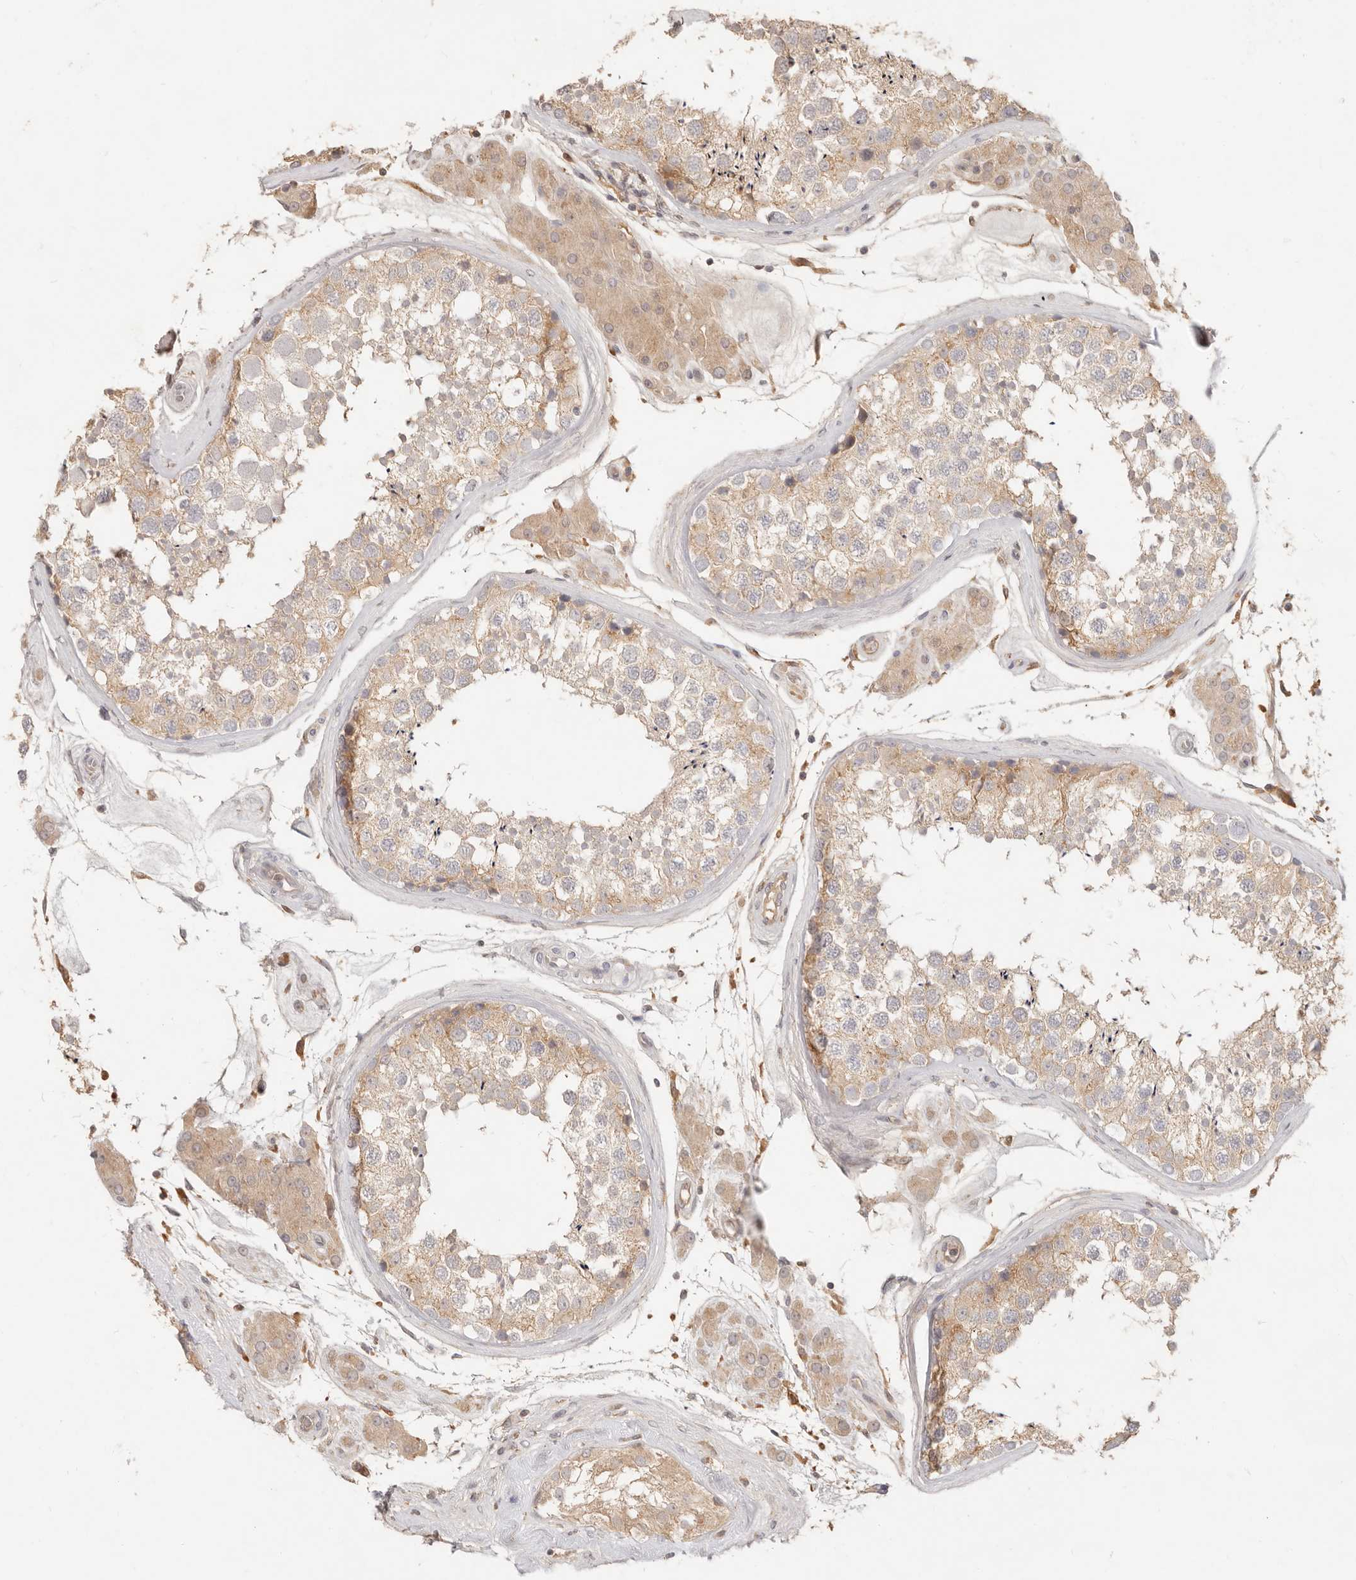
{"staining": {"intensity": "weak", "quantity": ">75%", "location": "cytoplasmic/membranous"}, "tissue": "testis", "cell_type": "Cells in seminiferous ducts", "image_type": "normal", "snomed": [{"axis": "morphology", "description": "Normal tissue, NOS"}, {"axis": "topography", "description": "Testis"}], "caption": "Immunohistochemical staining of unremarkable human testis demonstrates low levels of weak cytoplasmic/membranous positivity in about >75% of cells in seminiferous ducts.", "gene": "NECAP2", "patient": {"sex": "male", "age": 46}}